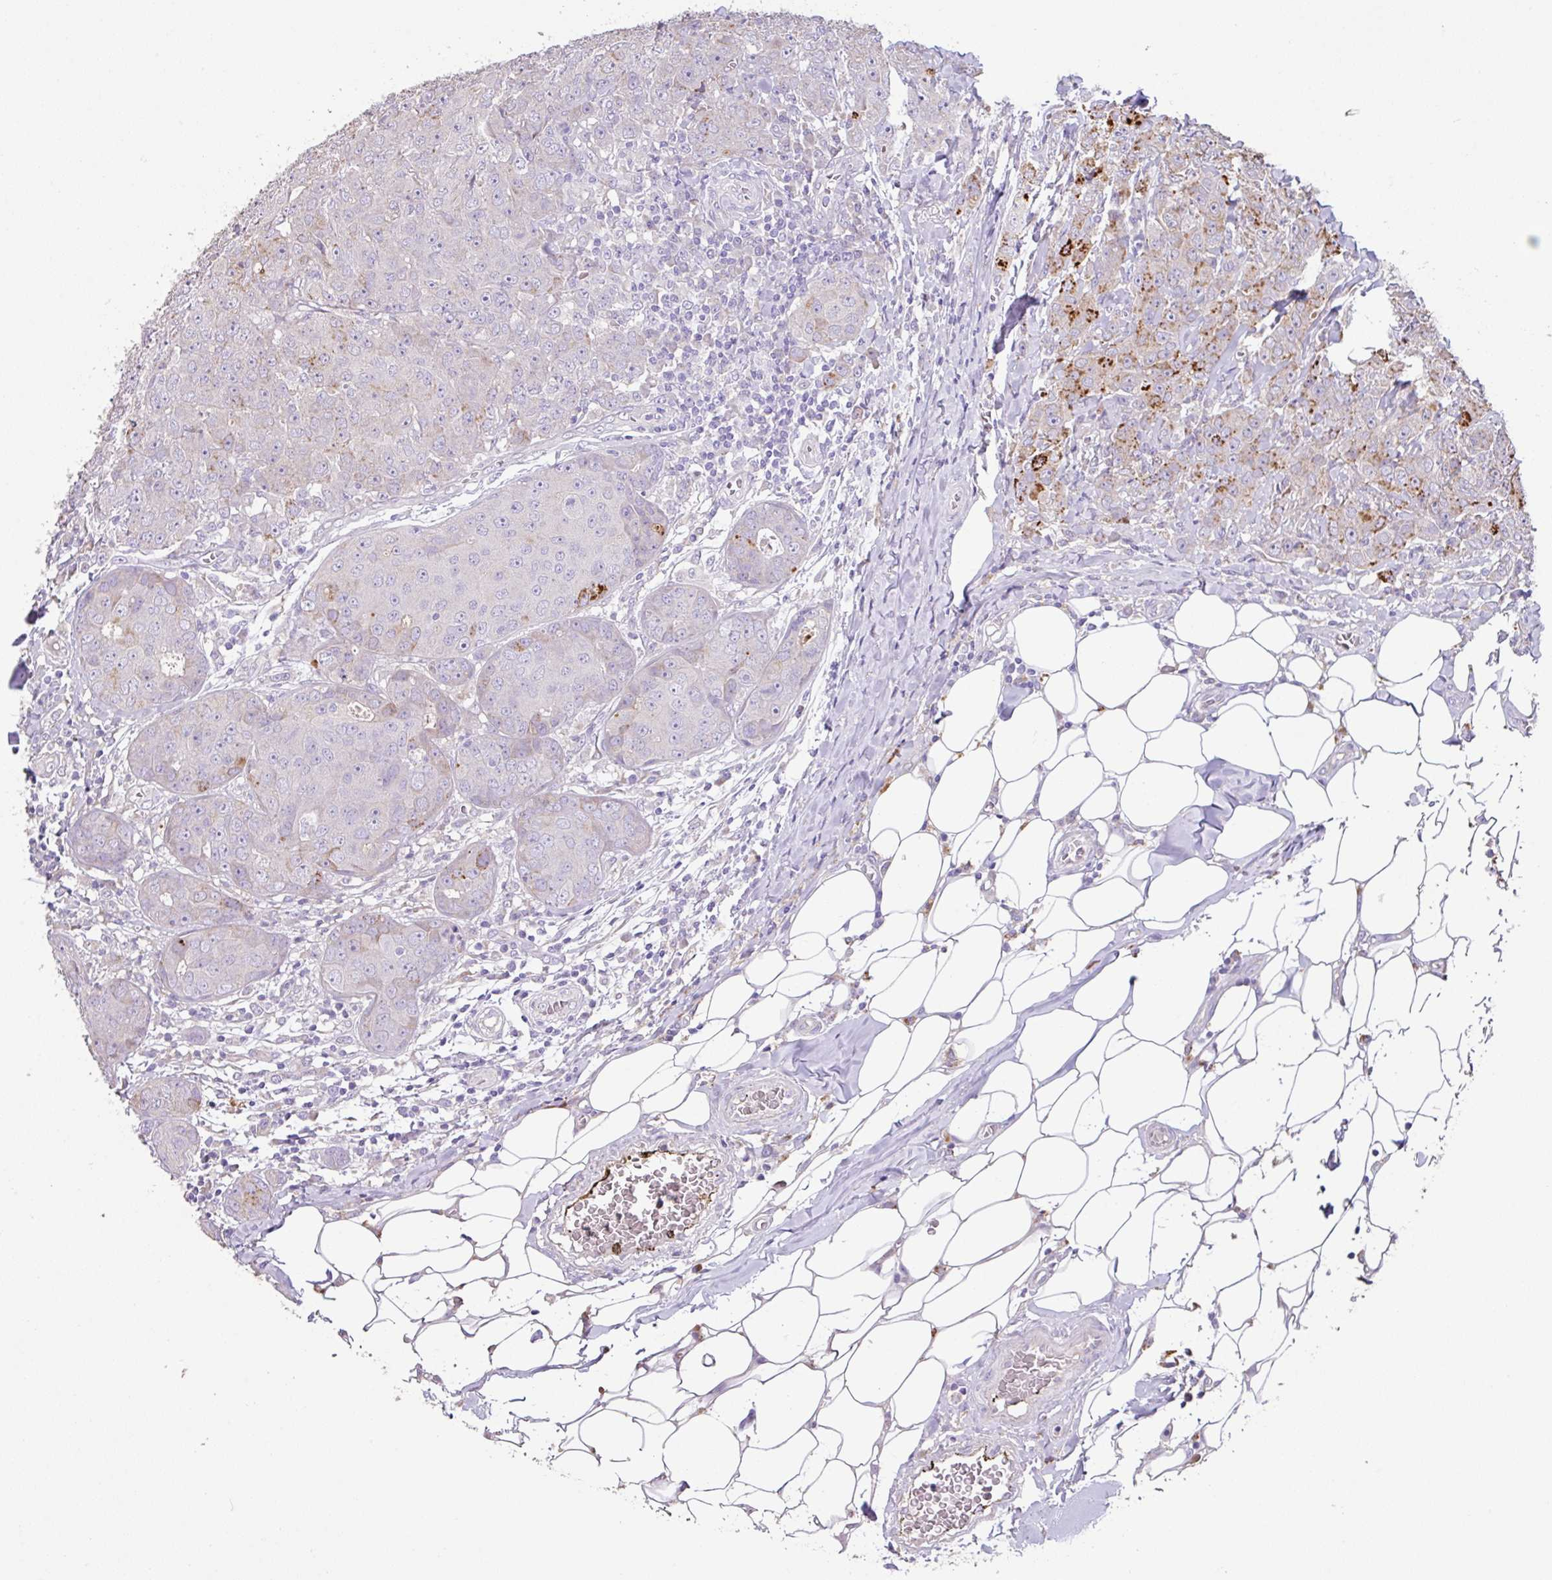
{"staining": {"intensity": "strong", "quantity": "<25%", "location": "cytoplasmic/membranous"}, "tissue": "breast cancer", "cell_type": "Tumor cells", "image_type": "cancer", "snomed": [{"axis": "morphology", "description": "Duct carcinoma"}, {"axis": "topography", "description": "Breast"}], "caption": "Strong cytoplasmic/membranous staining for a protein is present in about <25% of tumor cells of breast invasive ductal carcinoma using immunohistochemistry.", "gene": "ZG16", "patient": {"sex": "female", "age": 43}}